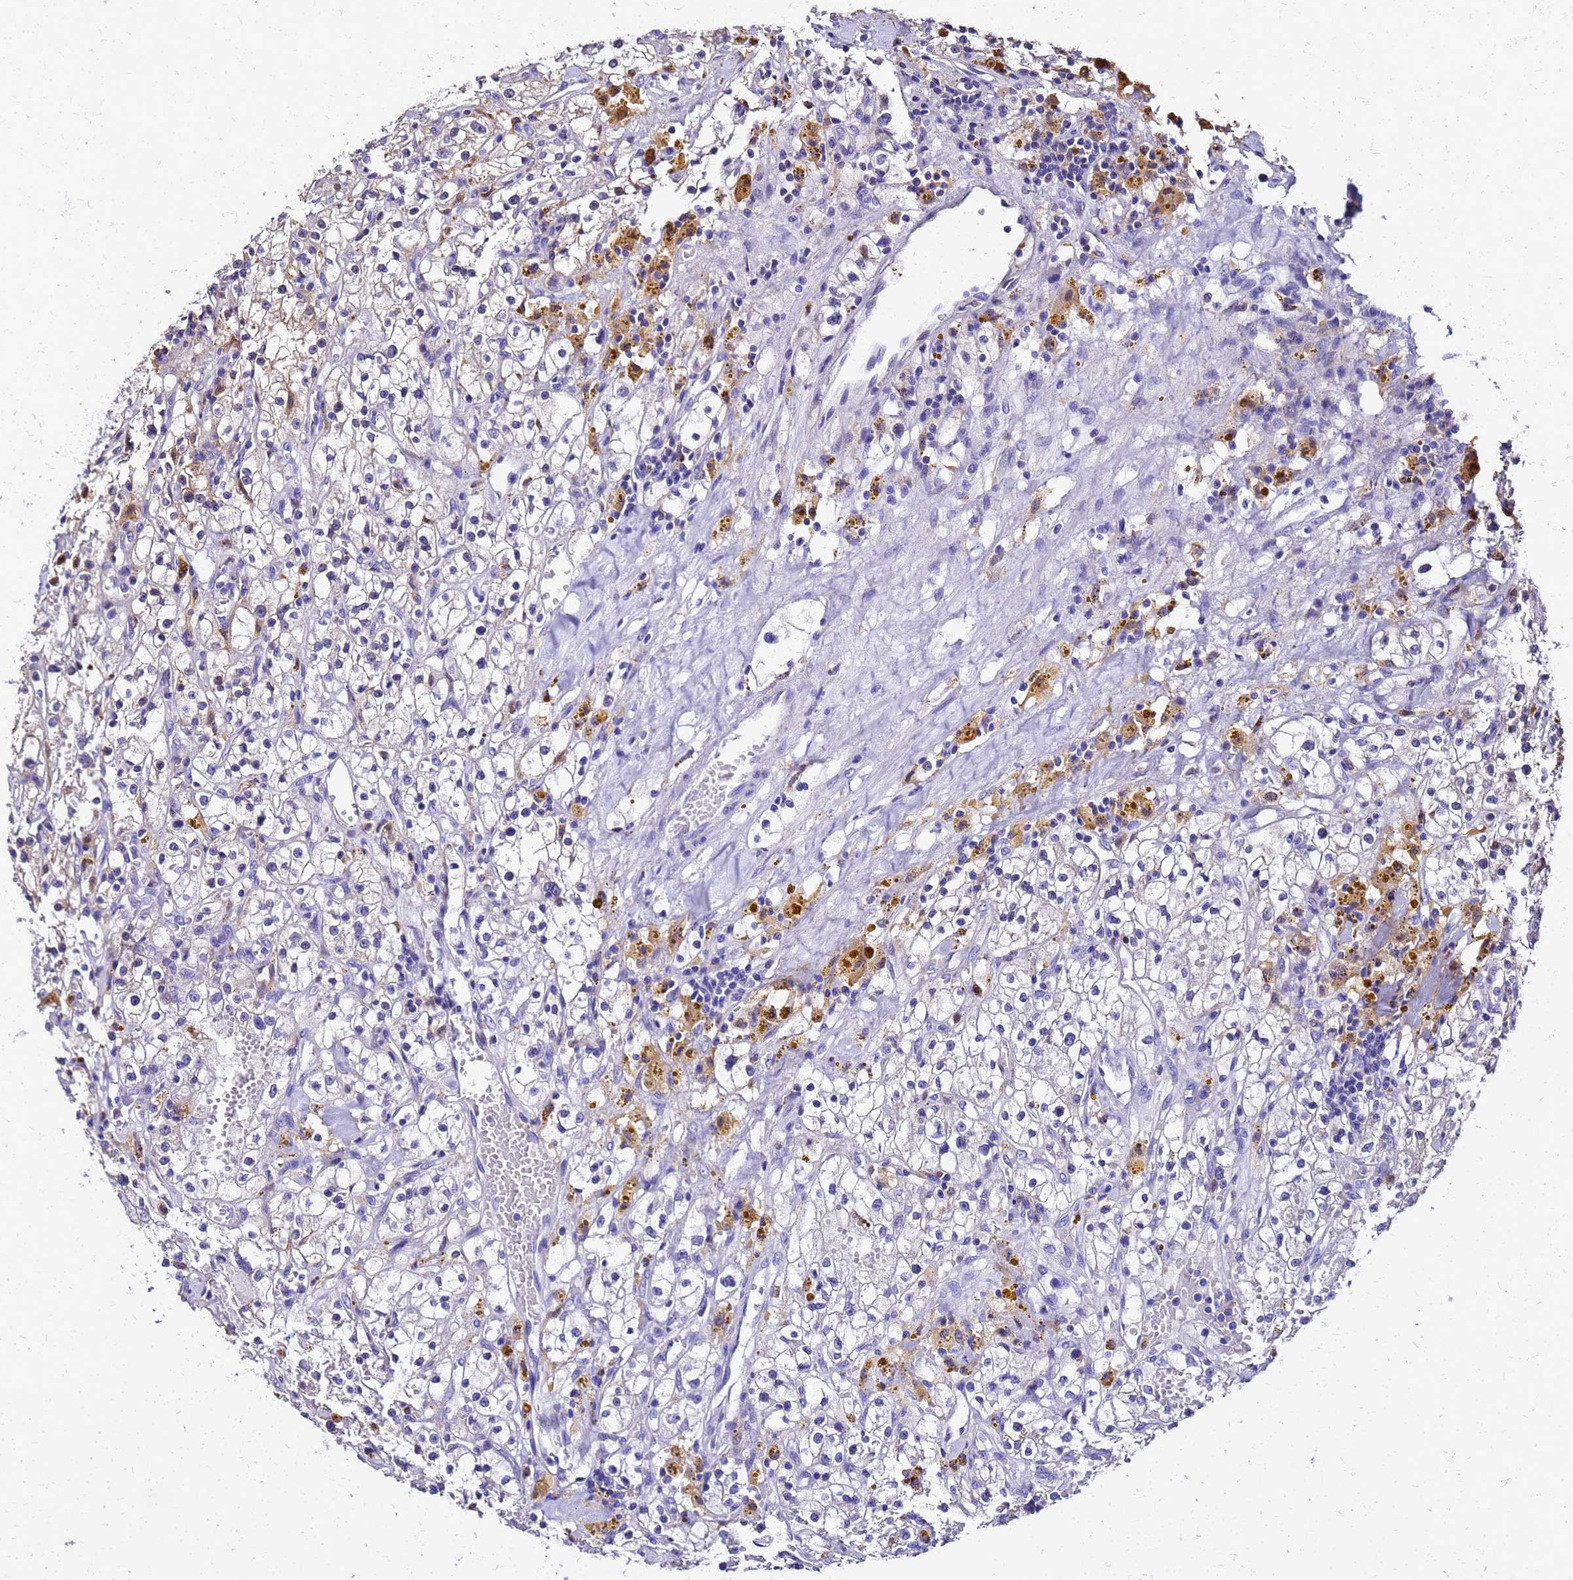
{"staining": {"intensity": "negative", "quantity": "none", "location": "none"}, "tissue": "renal cancer", "cell_type": "Tumor cells", "image_type": "cancer", "snomed": [{"axis": "morphology", "description": "Adenocarcinoma, NOS"}, {"axis": "topography", "description": "Kidney"}], "caption": "The immunohistochemistry (IHC) histopathology image has no significant positivity in tumor cells of adenocarcinoma (renal) tissue.", "gene": "S100A11", "patient": {"sex": "male", "age": 56}}